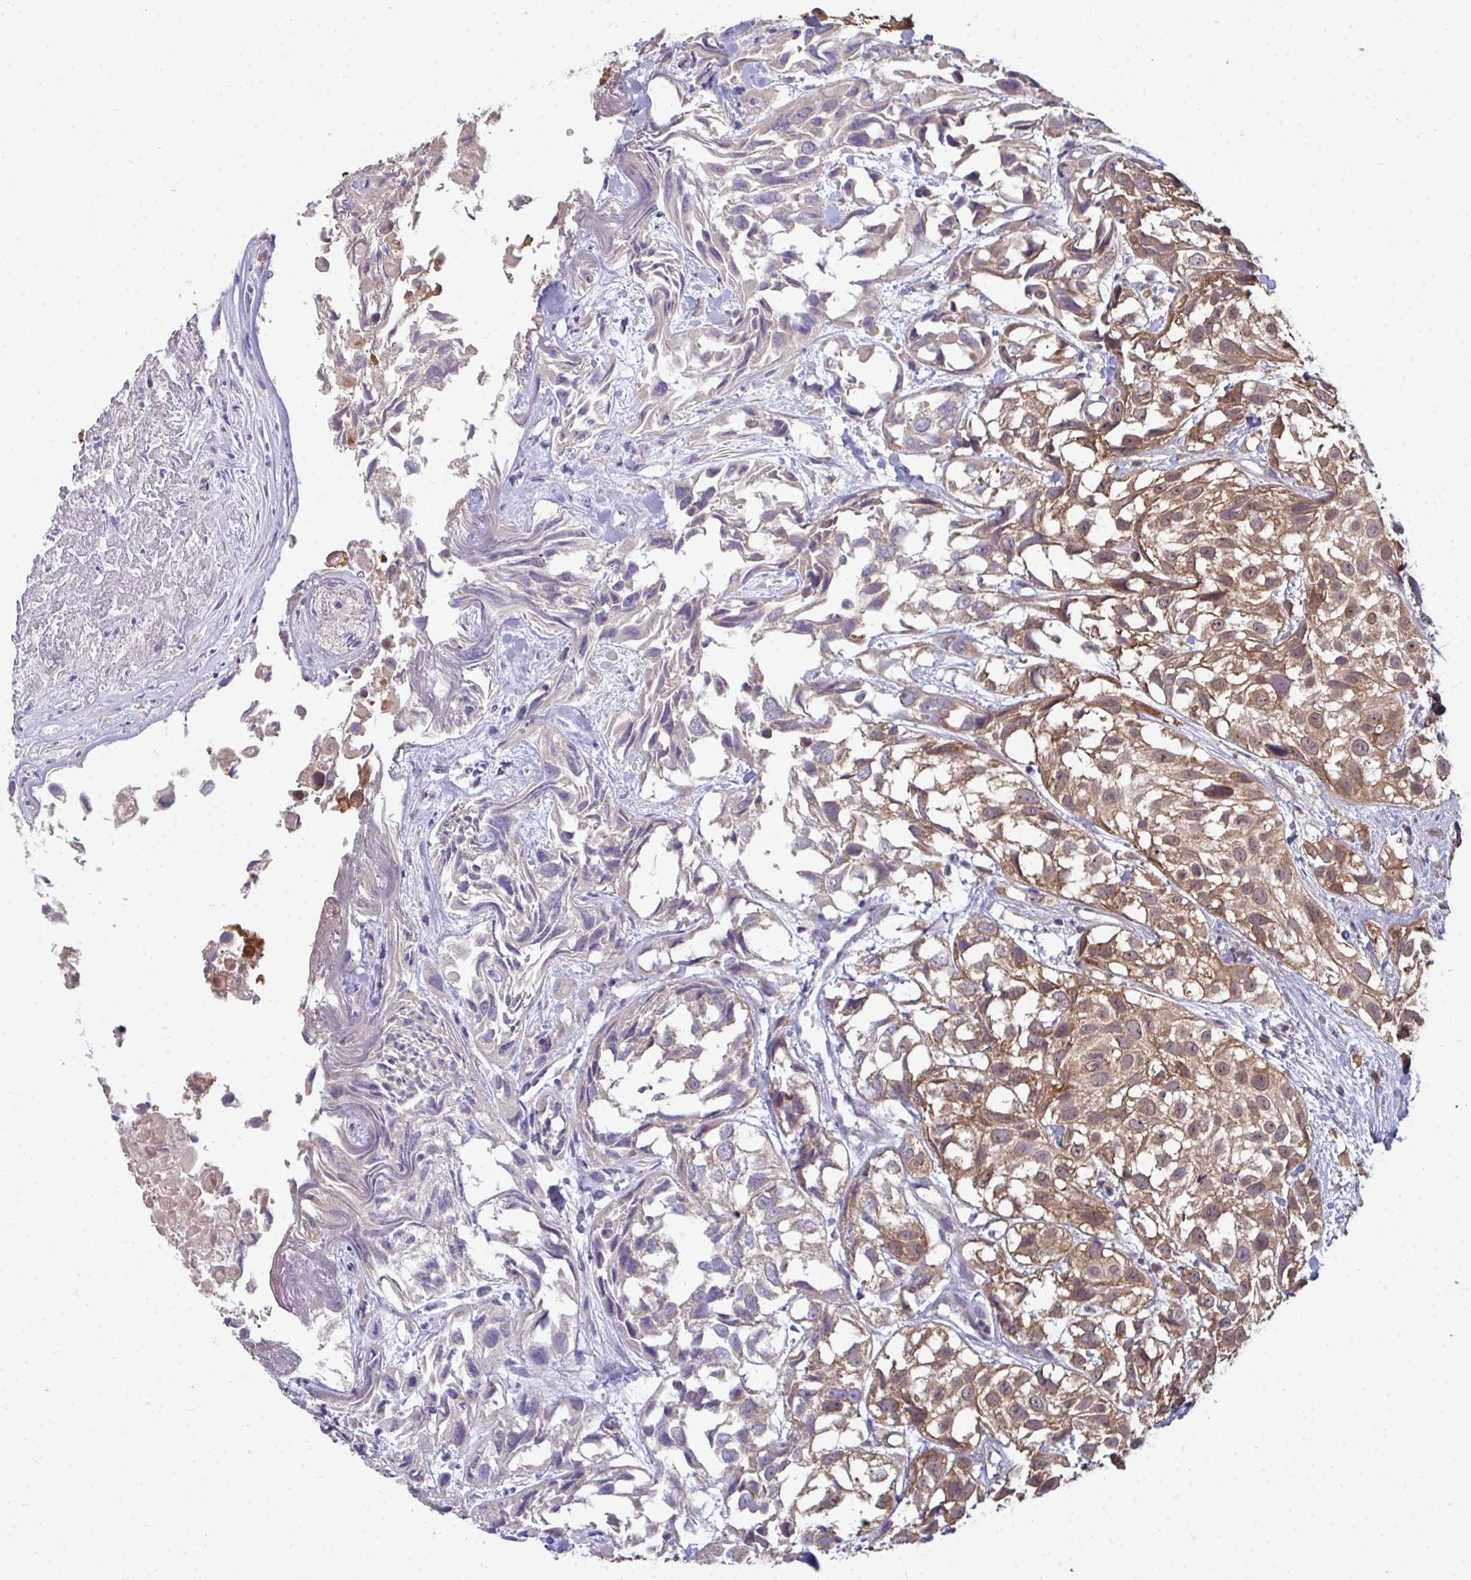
{"staining": {"intensity": "moderate", "quantity": ">75%", "location": "cytoplasmic/membranous,nuclear"}, "tissue": "urothelial cancer", "cell_type": "Tumor cells", "image_type": "cancer", "snomed": [{"axis": "morphology", "description": "Urothelial carcinoma, High grade"}, {"axis": "topography", "description": "Urinary bladder"}], "caption": "Immunohistochemical staining of human urothelial cancer exhibits moderate cytoplasmic/membranous and nuclear protein staining in about >75% of tumor cells.", "gene": "DNAJA2", "patient": {"sex": "male", "age": 56}}